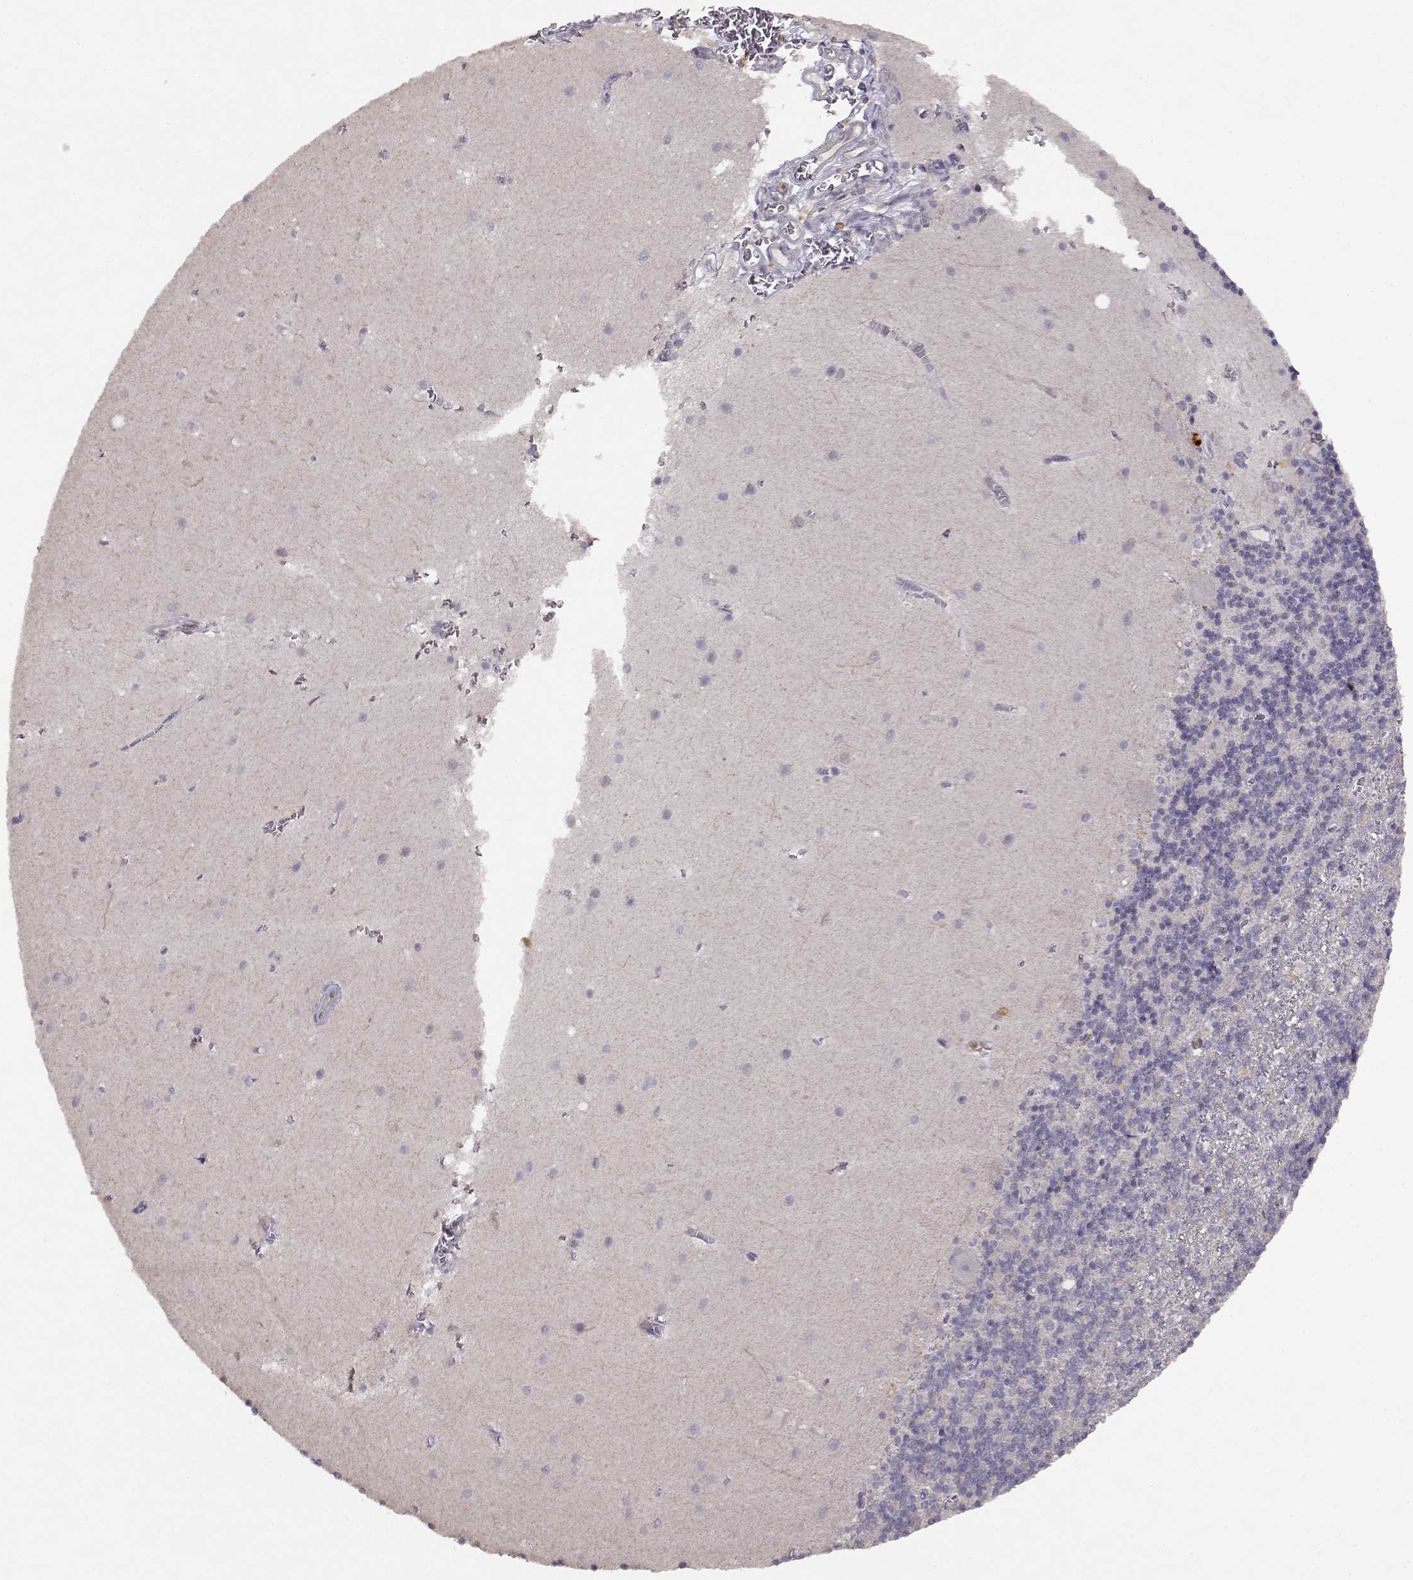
{"staining": {"intensity": "negative", "quantity": "none", "location": "none"}, "tissue": "cerebellum", "cell_type": "Cells in granular layer", "image_type": "normal", "snomed": [{"axis": "morphology", "description": "Normal tissue, NOS"}, {"axis": "topography", "description": "Cerebellum"}], "caption": "Benign cerebellum was stained to show a protein in brown. There is no significant expression in cells in granular layer. Nuclei are stained in blue.", "gene": "BMX", "patient": {"sex": "male", "age": 70}}